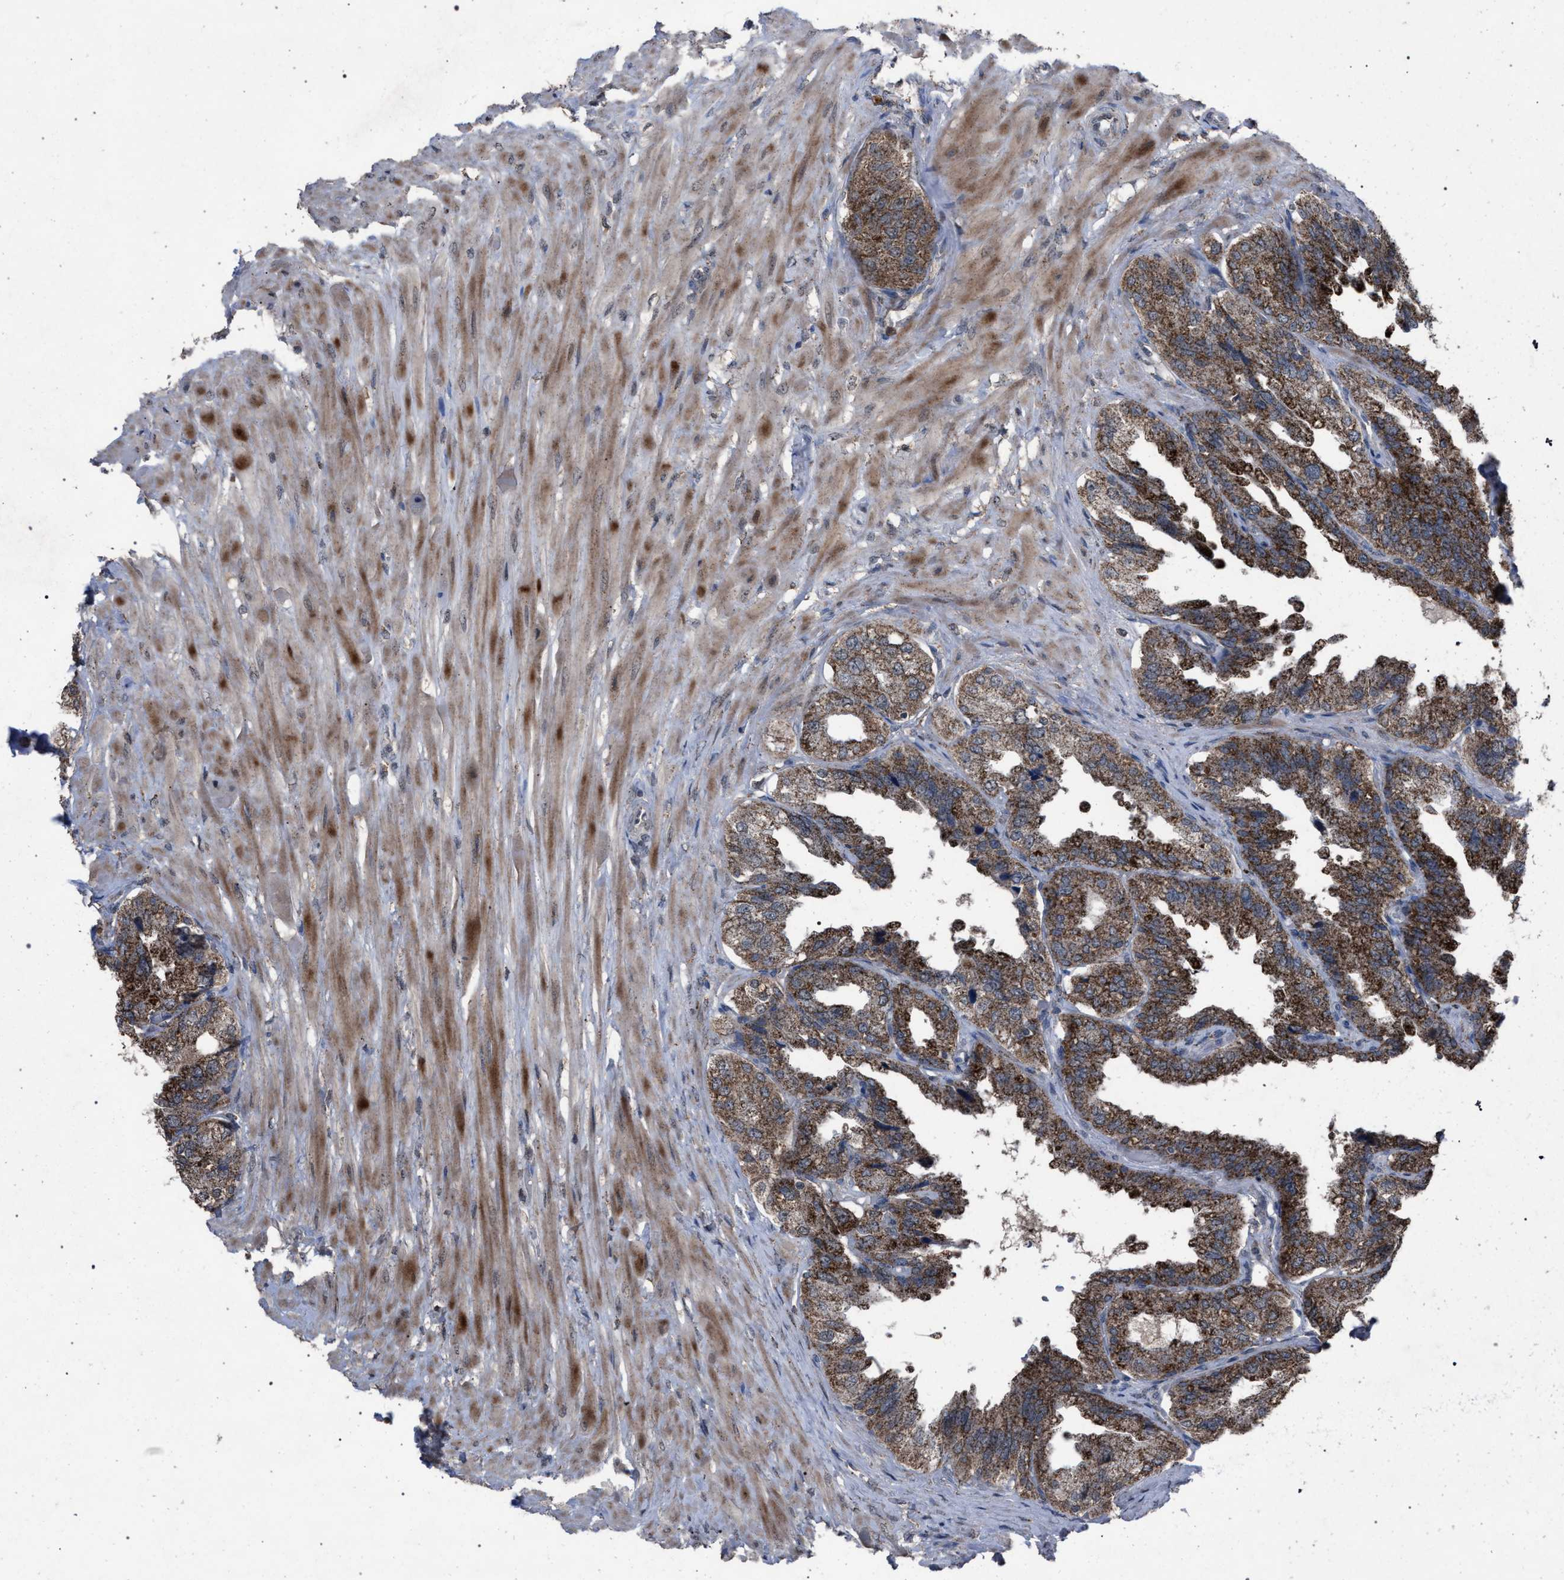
{"staining": {"intensity": "moderate", "quantity": ">75%", "location": "cytoplasmic/membranous"}, "tissue": "seminal vesicle", "cell_type": "Glandular cells", "image_type": "normal", "snomed": [{"axis": "morphology", "description": "Normal tissue, NOS"}, {"axis": "topography", "description": "Seminal veicle"}], "caption": "Brown immunohistochemical staining in unremarkable seminal vesicle reveals moderate cytoplasmic/membranous positivity in approximately >75% of glandular cells.", "gene": "HSD17B4", "patient": {"sex": "male", "age": 68}}